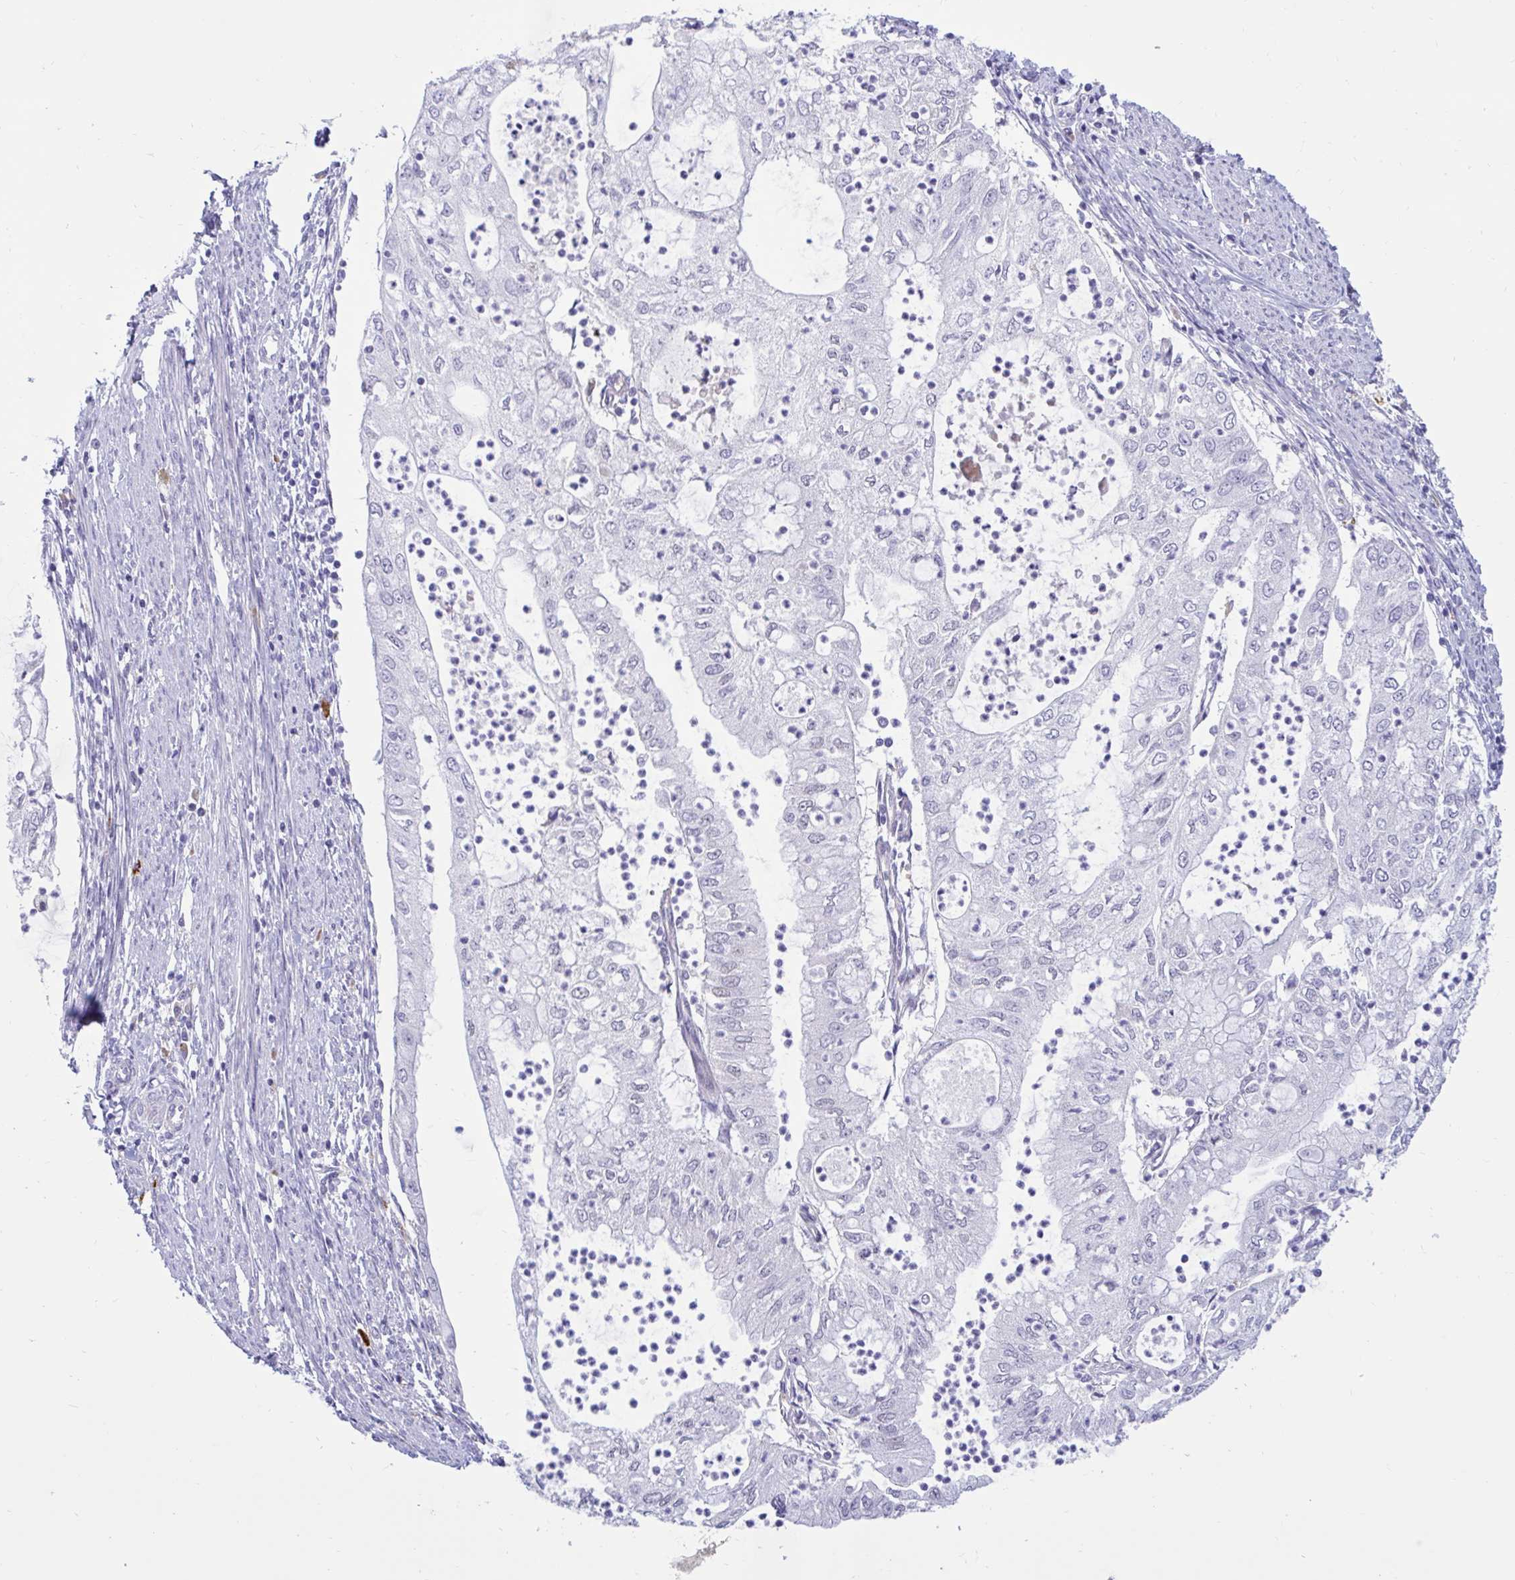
{"staining": {"intensity": "negative", "quantity": "none", "location": "none"}, "tissue": "endometrial cancer", "cell_type": "Tumor cells", "image_type": "cancer", "snomed": [{"axis": "morphology", "description": "Adenocarcinoma, NOS"}, {"axis": "topography", "description": "Endometrium"}], "caption": "This photomicrograph is of endometrial cancer (adenocarcinoma) stained with immunohistochemistry to label a protein in brown with the nuclei are counter-stained blue. There is no staining in tumor cells.", "gene": "FAM219B", "patient": {"sex": "female", "age": 75}}